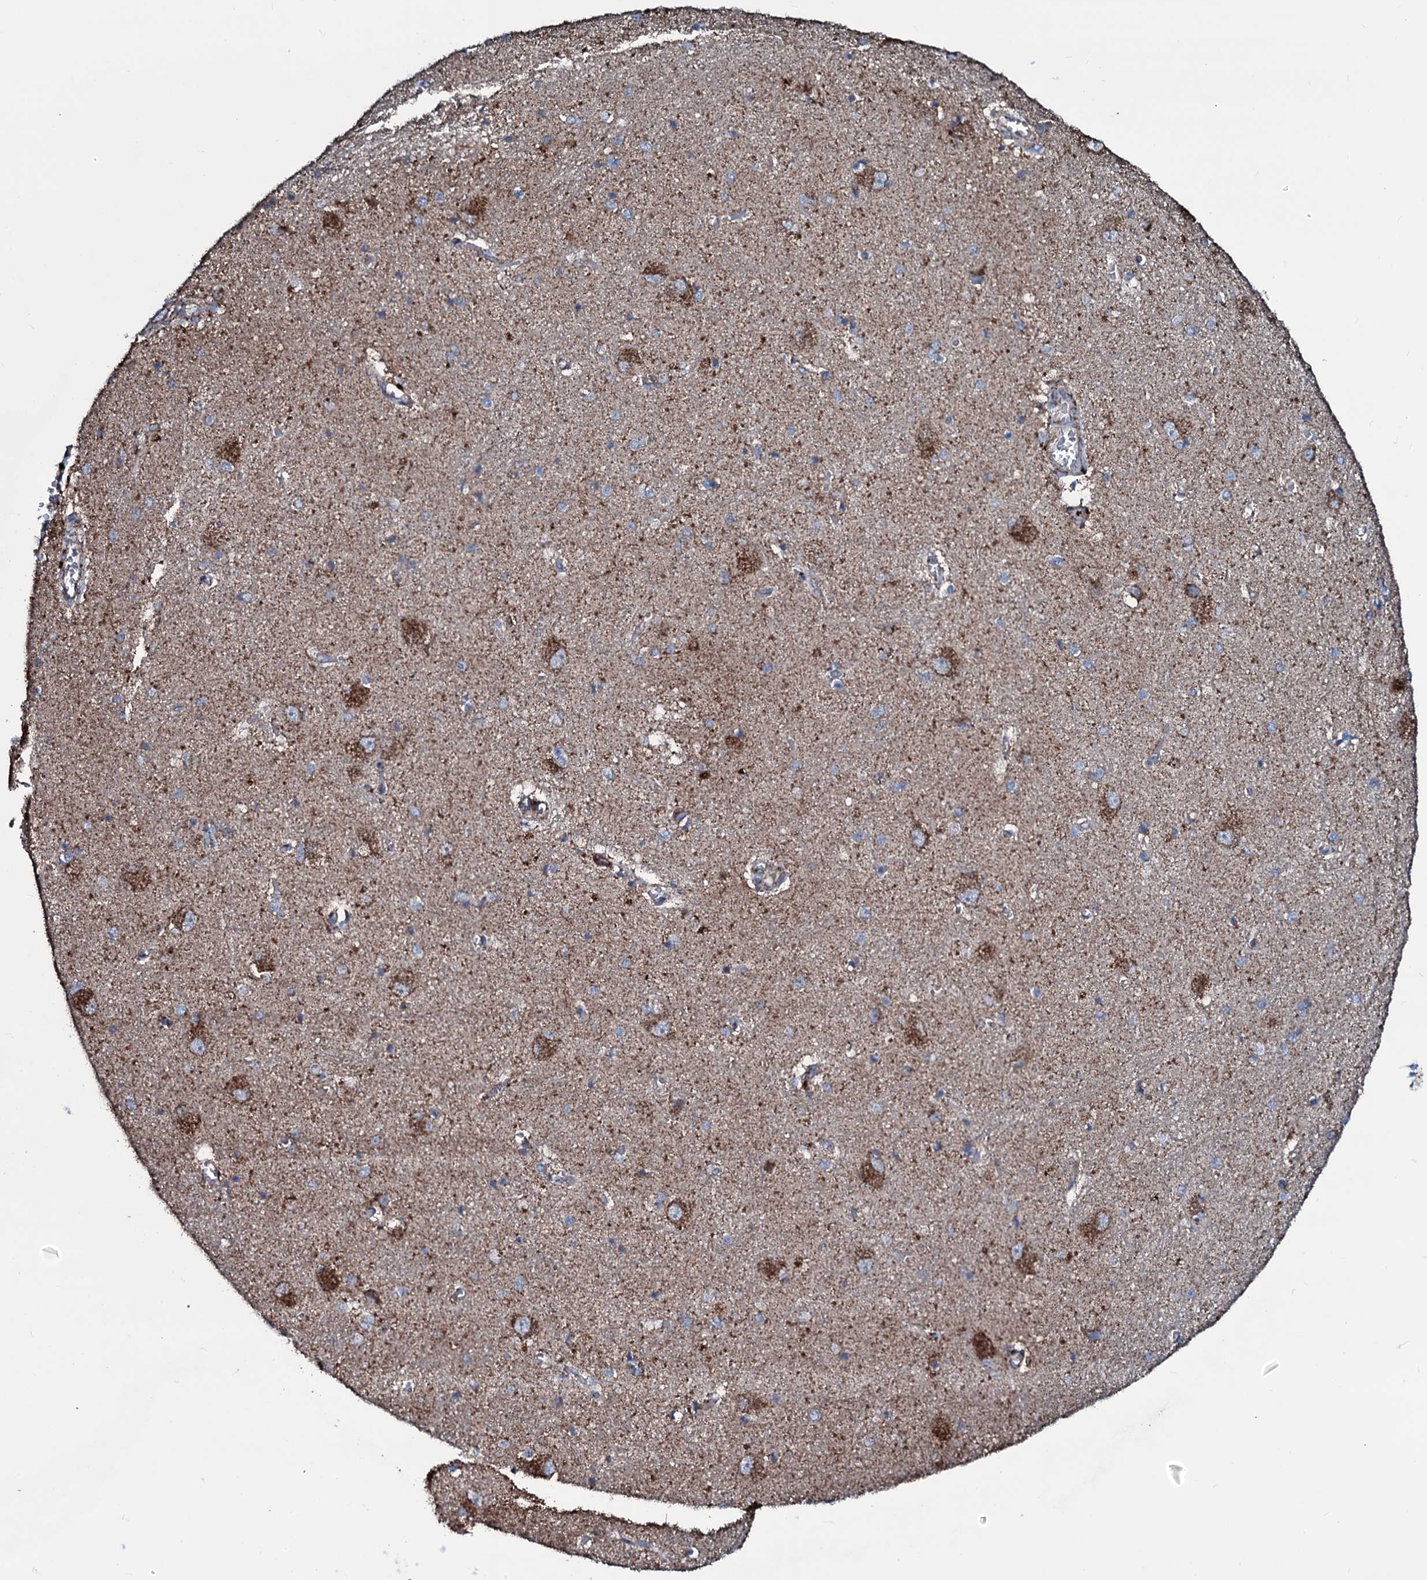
{"staining": {"intensity": "weak", "quantity": "<25%", "location": "cytoplasmic/membranous"}, "tissue": "caudate", "cell_type": "Glial cells", "image_type": "normal", "snomed": [{"axis": "morphology", "description": "Normal tissue, NOS"}, {"axis": "topography", "description": "Lateral ventricle wall"}], "caption": "High power microscopy image of an immunohistochemistry (IHC) image of normal caudate, revealing no significant expression in glial cells. (Brightfield microscopy of DAB (3,3'-diaminobenzidine) immunohistochemistry (IHC) at high magnification).", "gene": "DYNC2I2", "patient": {"sex": "male", "age": 37}}